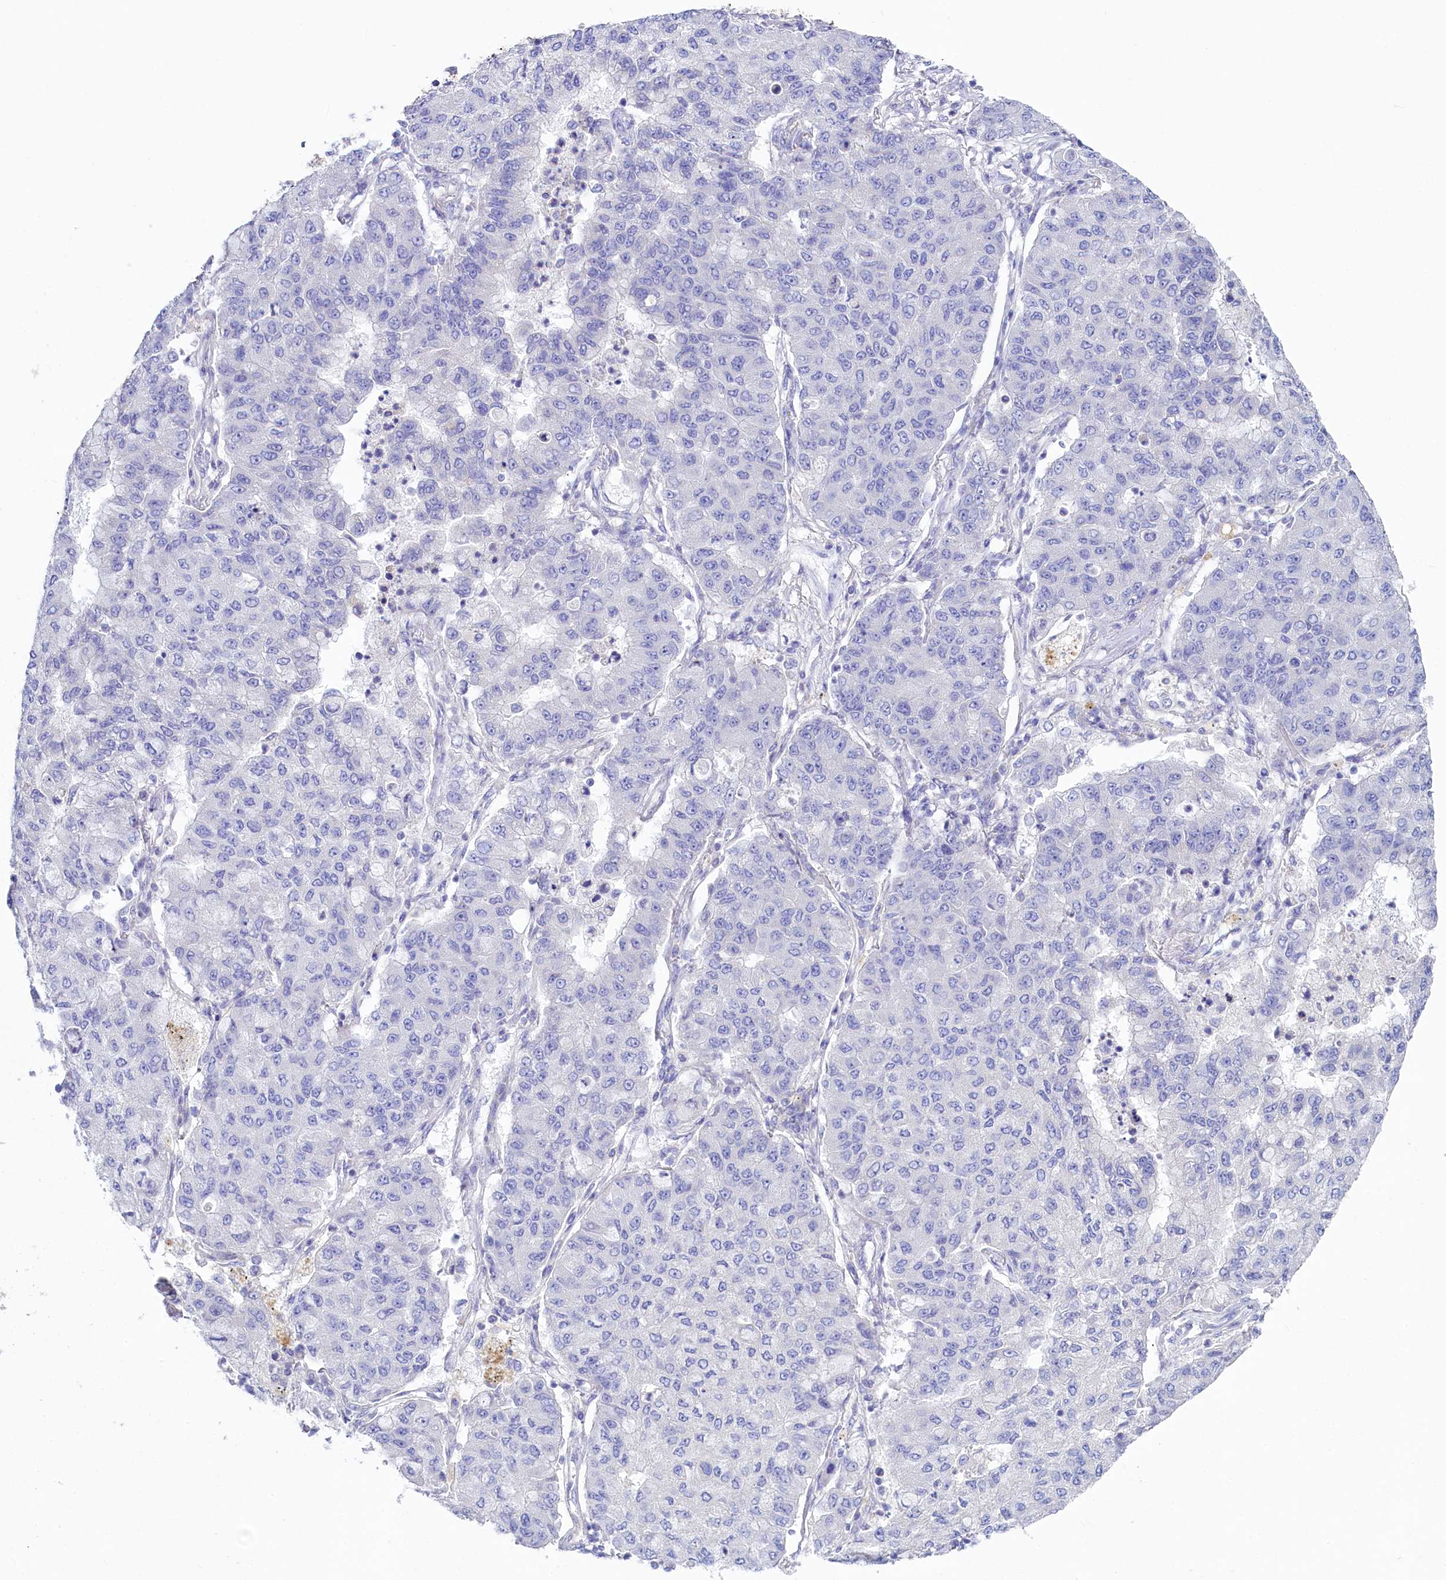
{"staining": {"intensity": "negative", "quantity": "none", "location": "none"}, "tissue": "lung cancer", "cell_type": "Tumor cells", "image_type": "cancer", "snomed": [{"axis": "morphology", "description": "Squamous cell carcinoma, NOS"}, {"axis": "topography", "description": "Lung"}], "caption": "Image shows no protein staining in tumor cells of lung cancer tissue.", "gene": "VPS26B", "patient": {"sex": "male", "age": 74}}